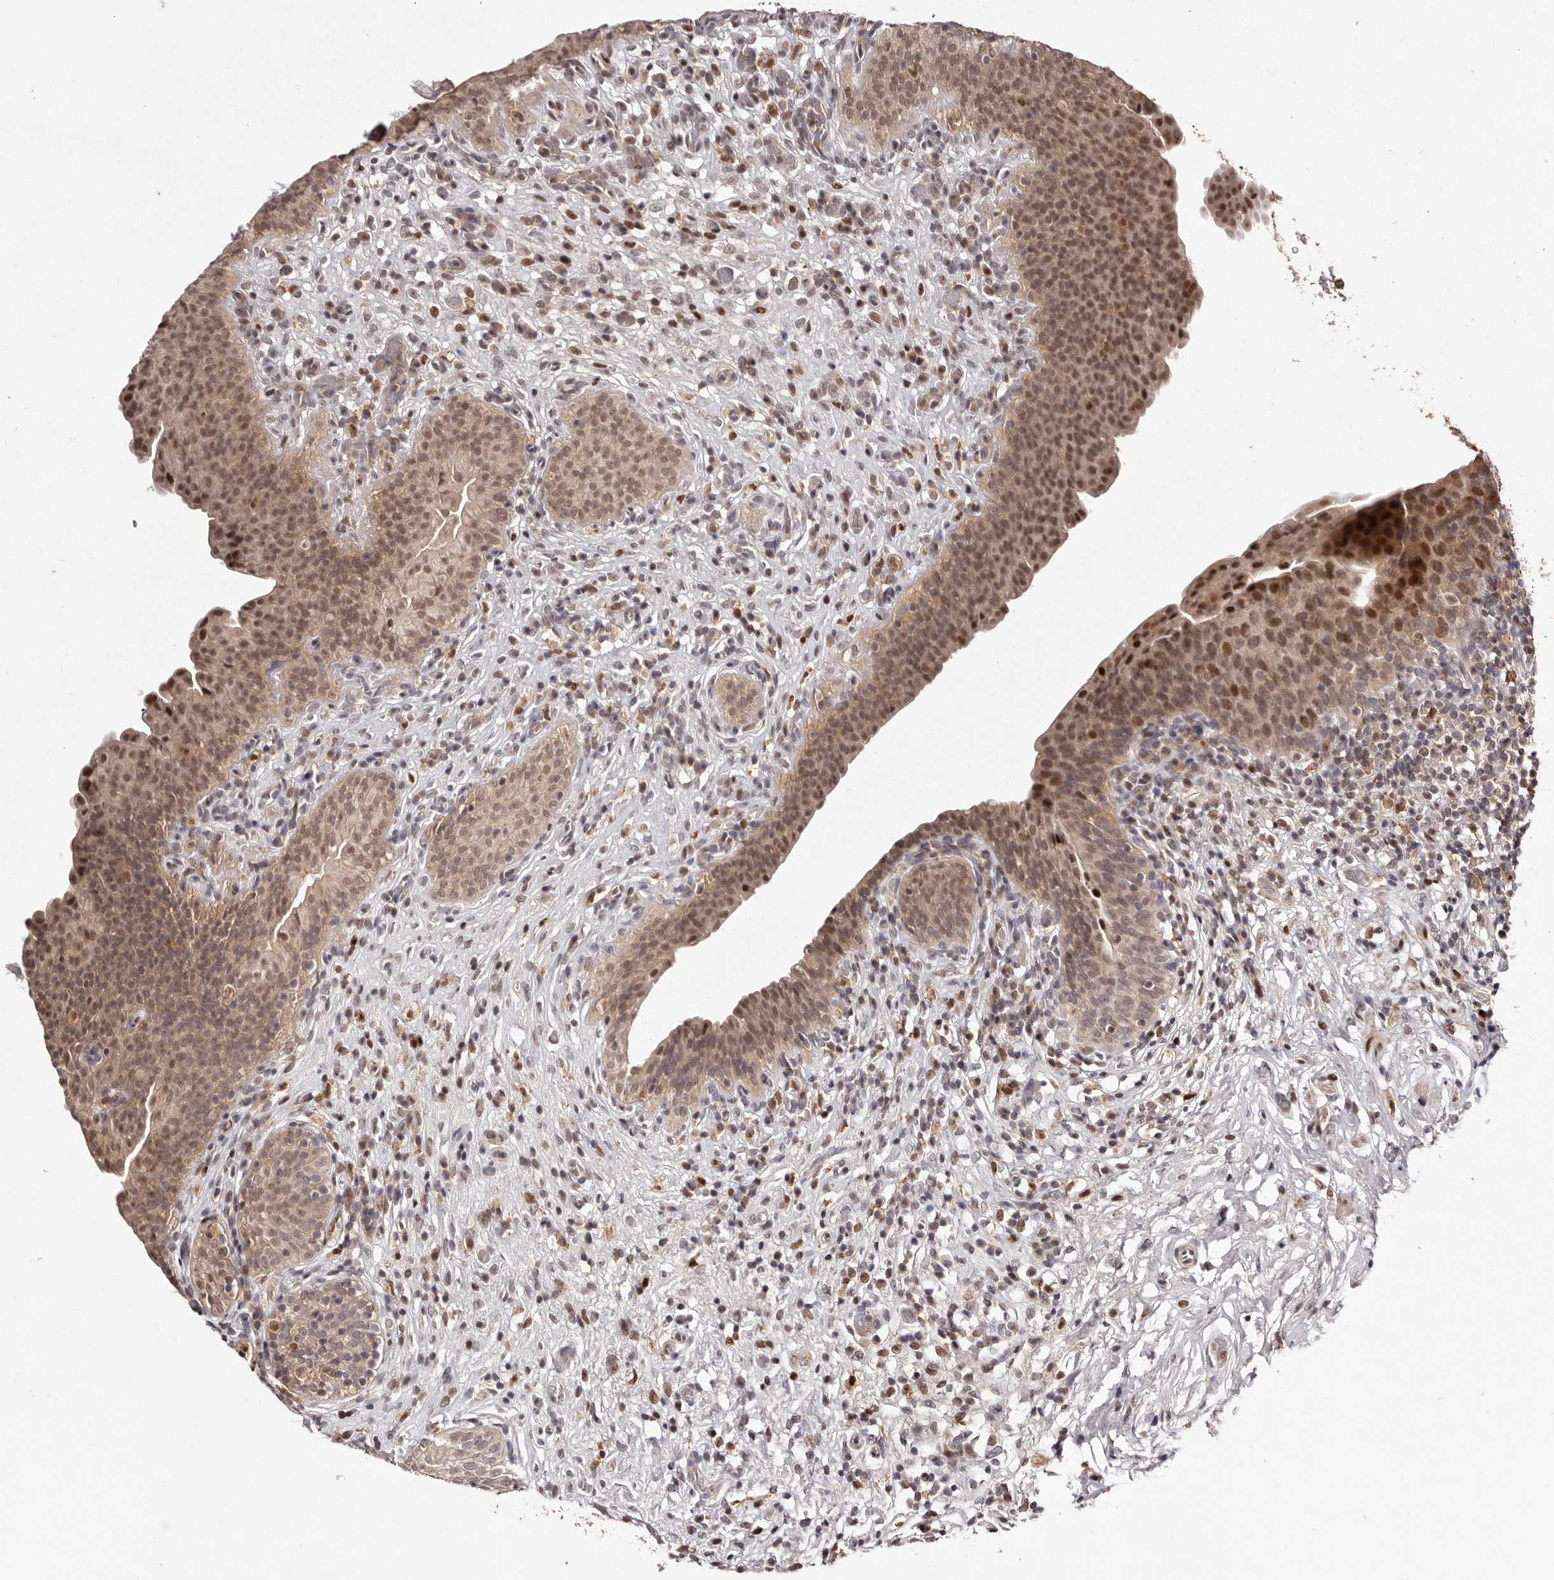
{"staining": {"intensity": "moderate", "quantity": ">75%", "location": "cytoplasmic/membranous,nuclear"}, "tissue": "urinary bladder", "cell_type": "Urothelial cells", "image_type": "normal", "snomed": [{"axis": "morphology", "description": "Normal tissue, NOS"}, {"axis": "topography", "description": "Urinary bladder"}], "caption": "Normal urinary bladder exhibits moderate cytoplasmic/membranous,nuclear staining in about >75% of urothelial cells (DAB (3,3'-diaminobenzidine) IHC with brightfield microscopy, high magnification)..", "gene": "FBXO5", "patient": {"sex": "male", "age": 83}}